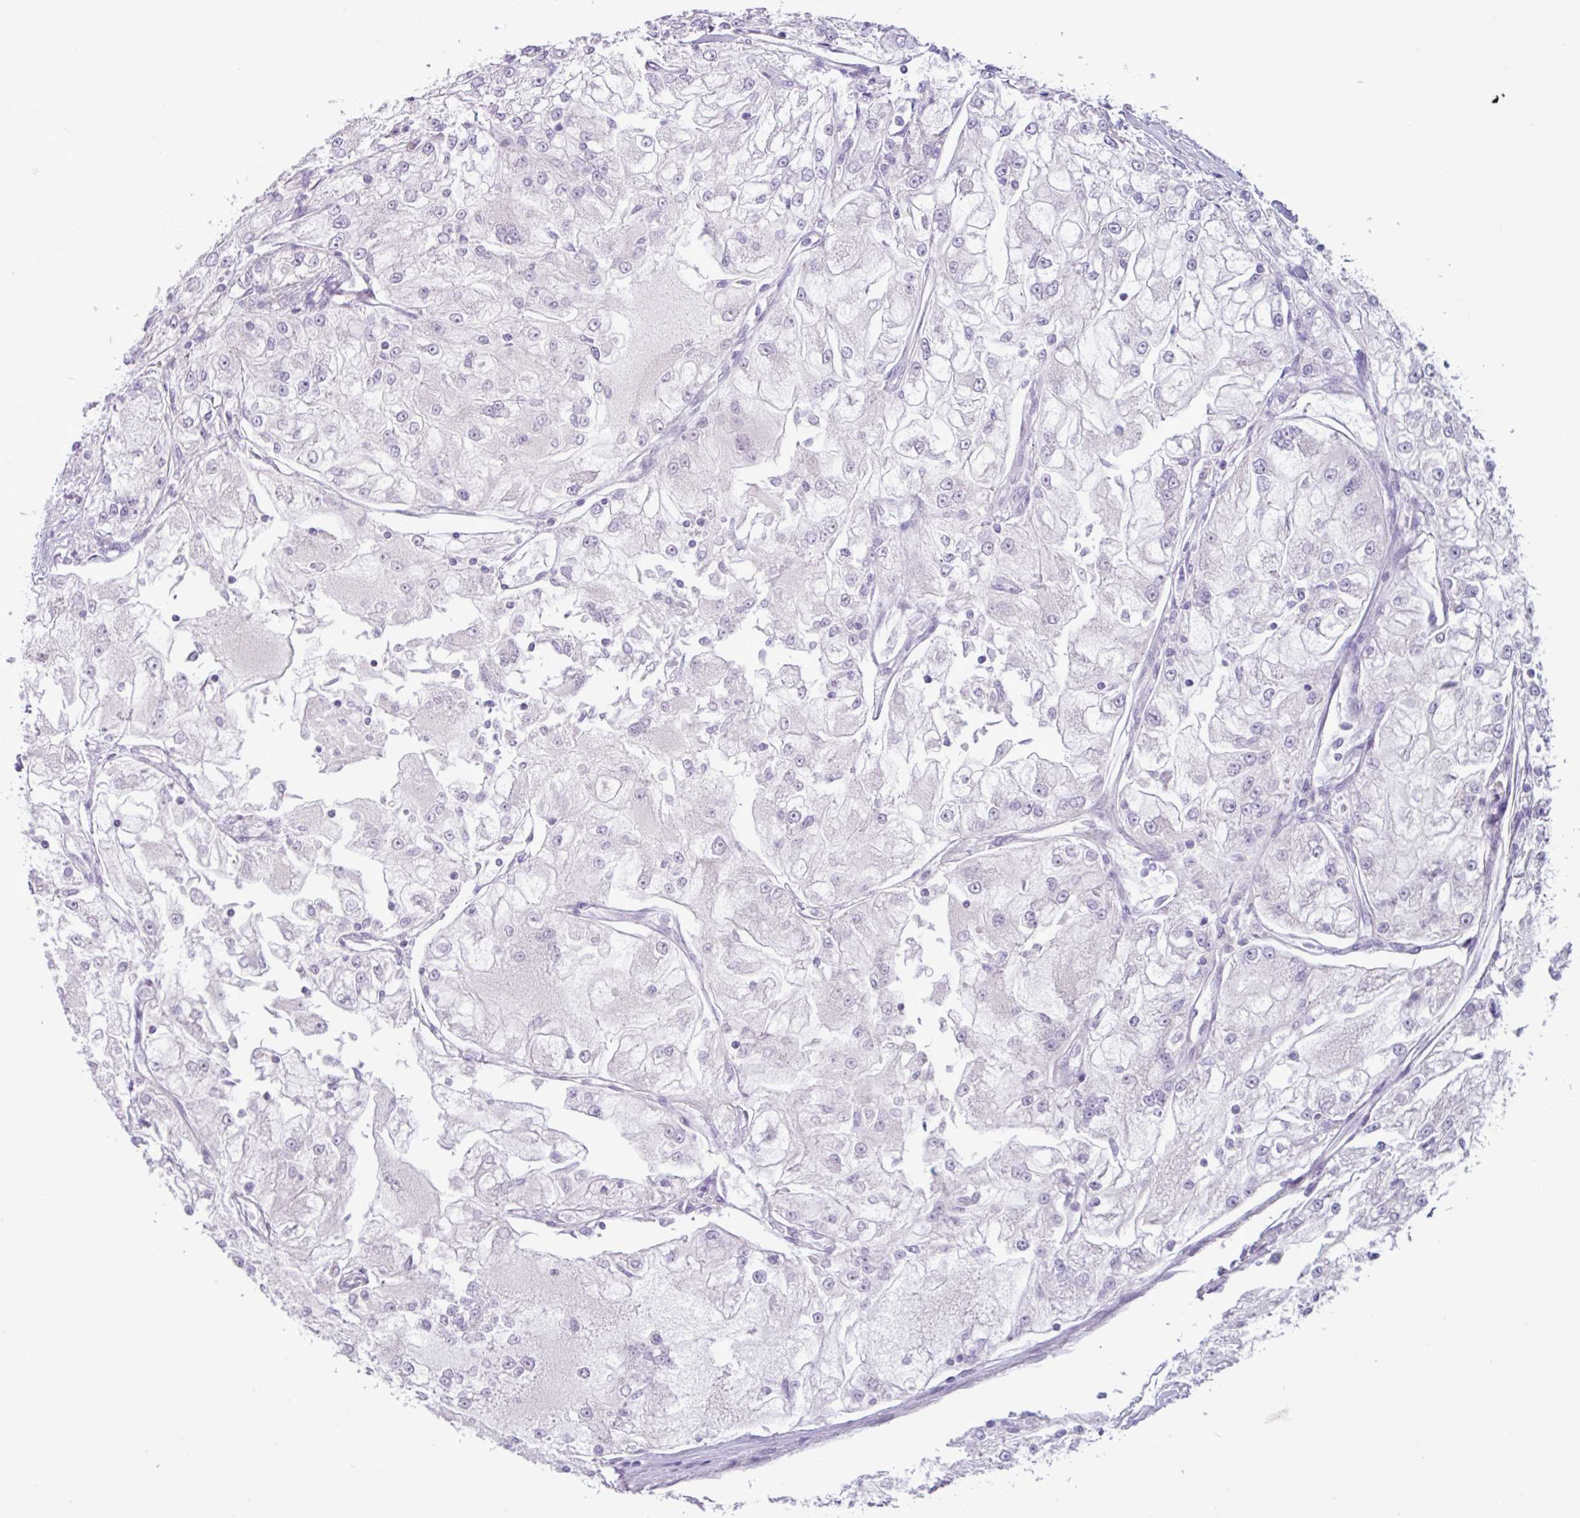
{"staining": {"intensity": "negative", "quantity": "none", "location": "none"}, "tissue": "renal cancer", "cell_type": "Tumor cells", "image_type": "cancer", "snomed": [{"axis": "morphology", "description": "Adenocarcinoma, NOS"}, {"axis": "topography", "description": "Kidney"}], "caption": "Immunohistochemical staining of renal adenocarcinoma exhibits no significant expression in tumor cells.", "gene": "STIMATE", "patient": {"sex": "female", "age": 72}}